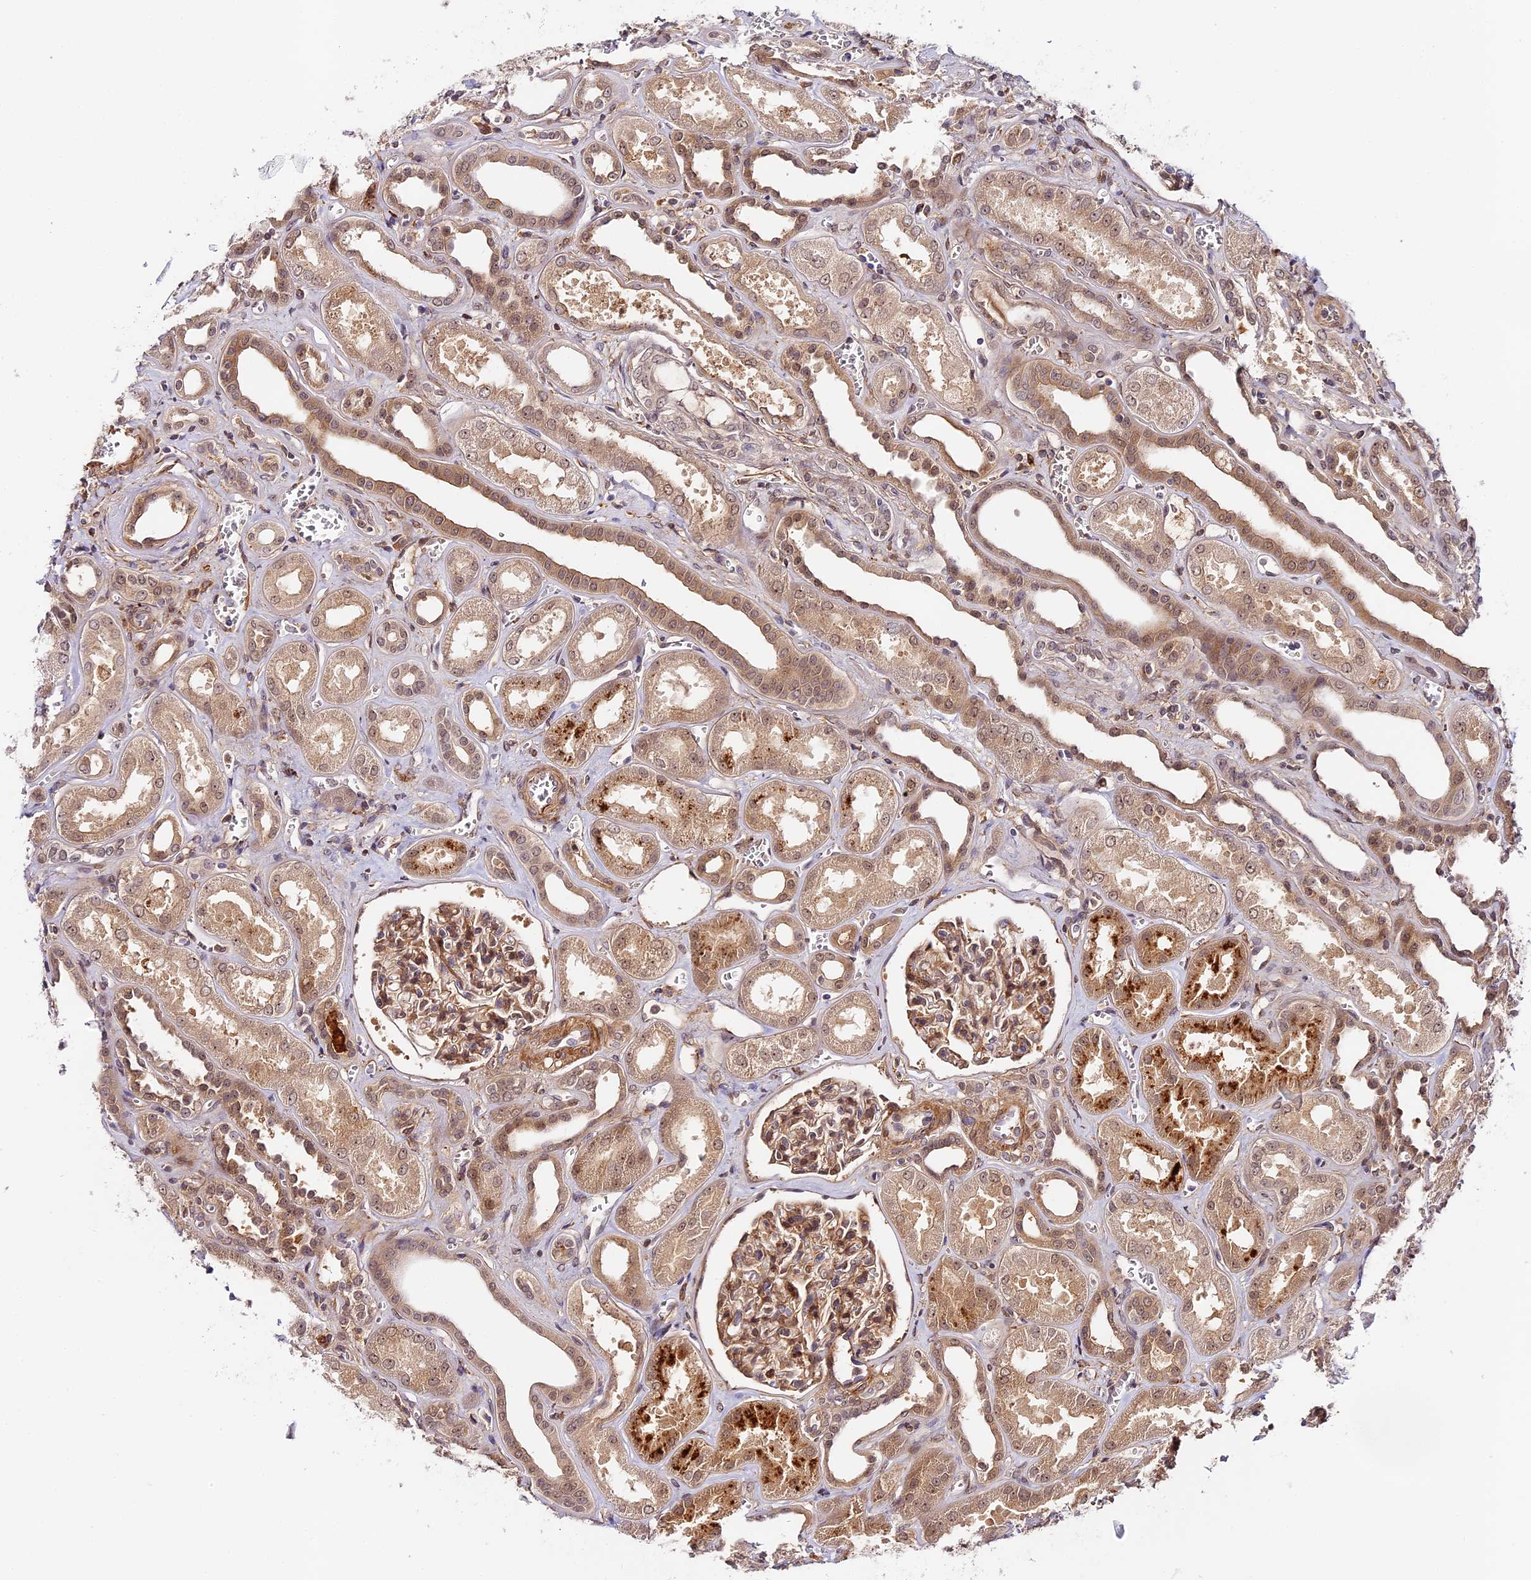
{"staining": {"intensity": "moderate", "quantity": ">75%", "location": "cytoplasmic/membranous,nuclear"}, "tissue": "kidney", "cell_type": "Cells in glomeruli", "image_type": "normal", "snomed": [{"axis": "morphology", "description": "Normal tissue, NOS"}, {"axis": "morphology", "description": "Adenocarcinoma, NOS"}, {"axis": "topography", "description": "Kidney"}], "caption": "IHC of benign kidney exhibits medium levels of moderate cytoplasmic/membranous,nuclear staining in about >75% of cells in glomeruli.", "gene": "IMPACT", "patient": {"sex": "female", "age": 68}}